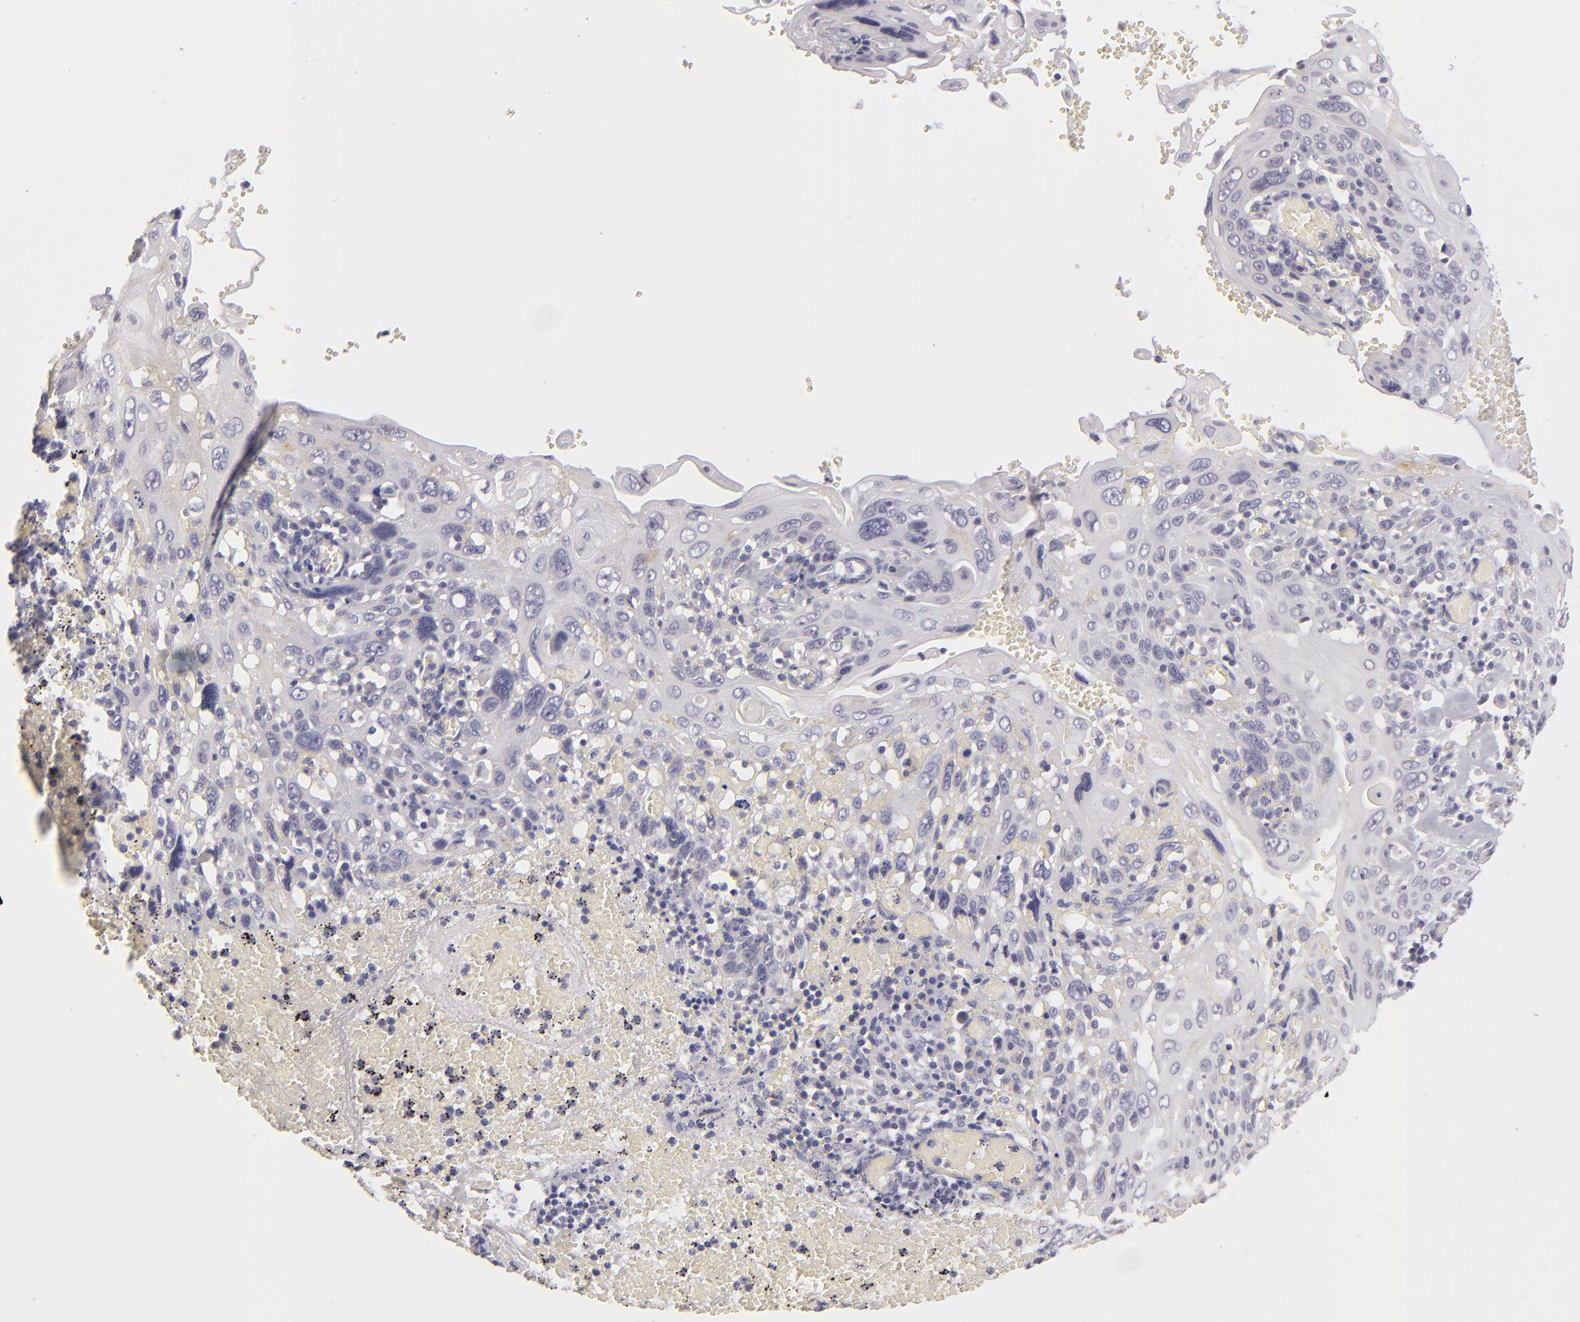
{"staining": {"intensity": "negative", "quantity": "none", "location": "none"}, "tissue": "cervical cancer", "cell_type": "Tumor cells", "image_type": "cancer", "snomed": [{"axis": "morphology", "description": "Squamous cell carcinoma, NOS"}, {"axis": "topography", "description": "Cervix"}], "caption": "An immunohistochemistry (IHC) histopathology image of cervical squamous cell carcinoma is shown. There is no staining in tumor cells of cervical squamous cell carcinoma. (DAB IHC visualized using brightfield microscopy, high magnification).", "gene": "TNNC1", "patient": {"sex": "female", "age": 54}}